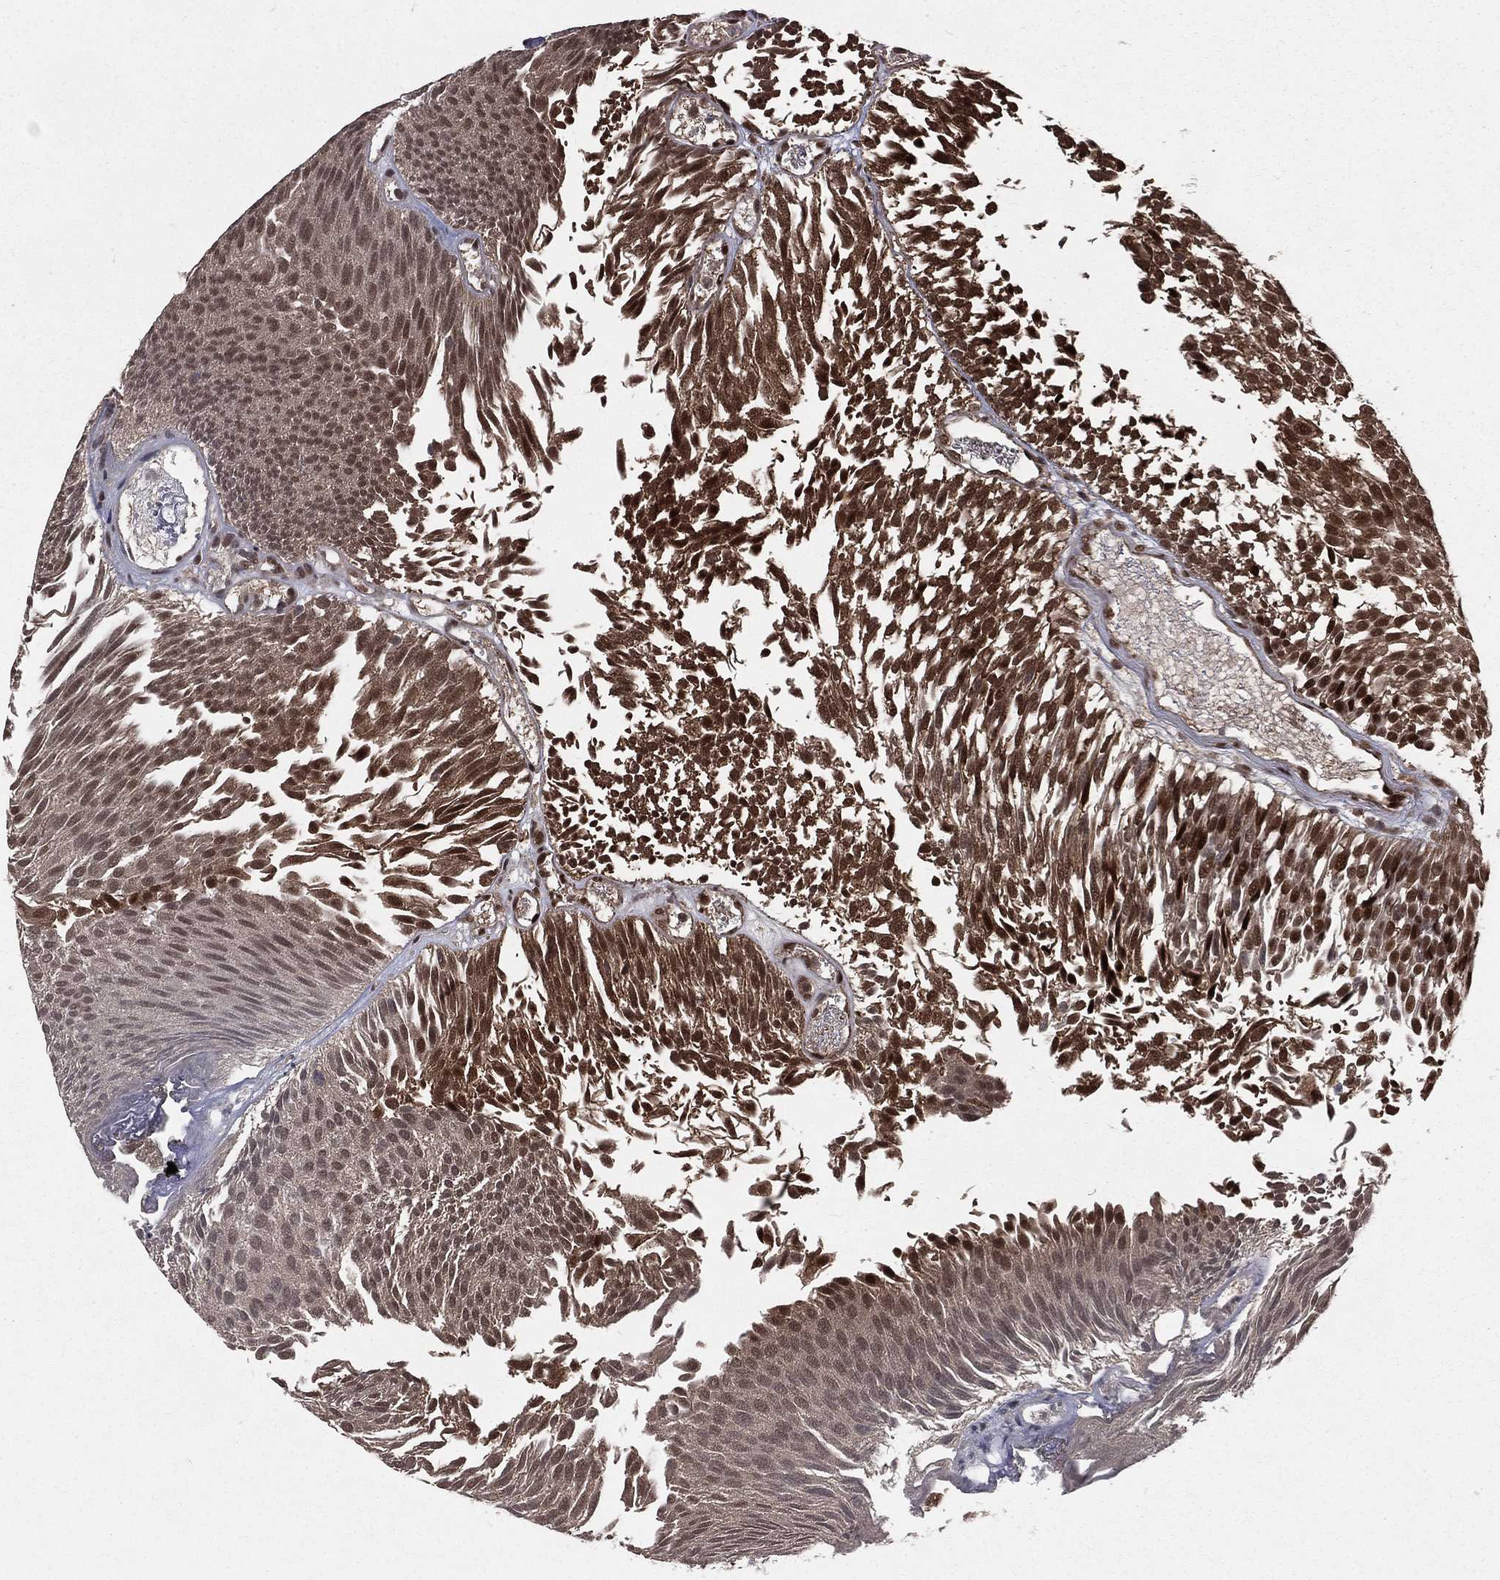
{"staining": {"intensity": "strong", "quantity": ">75%", "location": "nuclear"}, "tissue": "urothelial cancer", "cell_type": "Tumor cells", "image_type": "cancer", "snomed": [{"axis": "morphology", "description": "Urothelial carcinoma, Low grade"}, {"axis": "topography", "description": "Urinary bladder"}], "caption": "Urothelial cancer was stained to show a protein in brown. There is high levels of strong nuclear staining in approximately >75% of tumor cells.", "gene": "COPS4", "patient": {"sex": "male", "age": 52}}